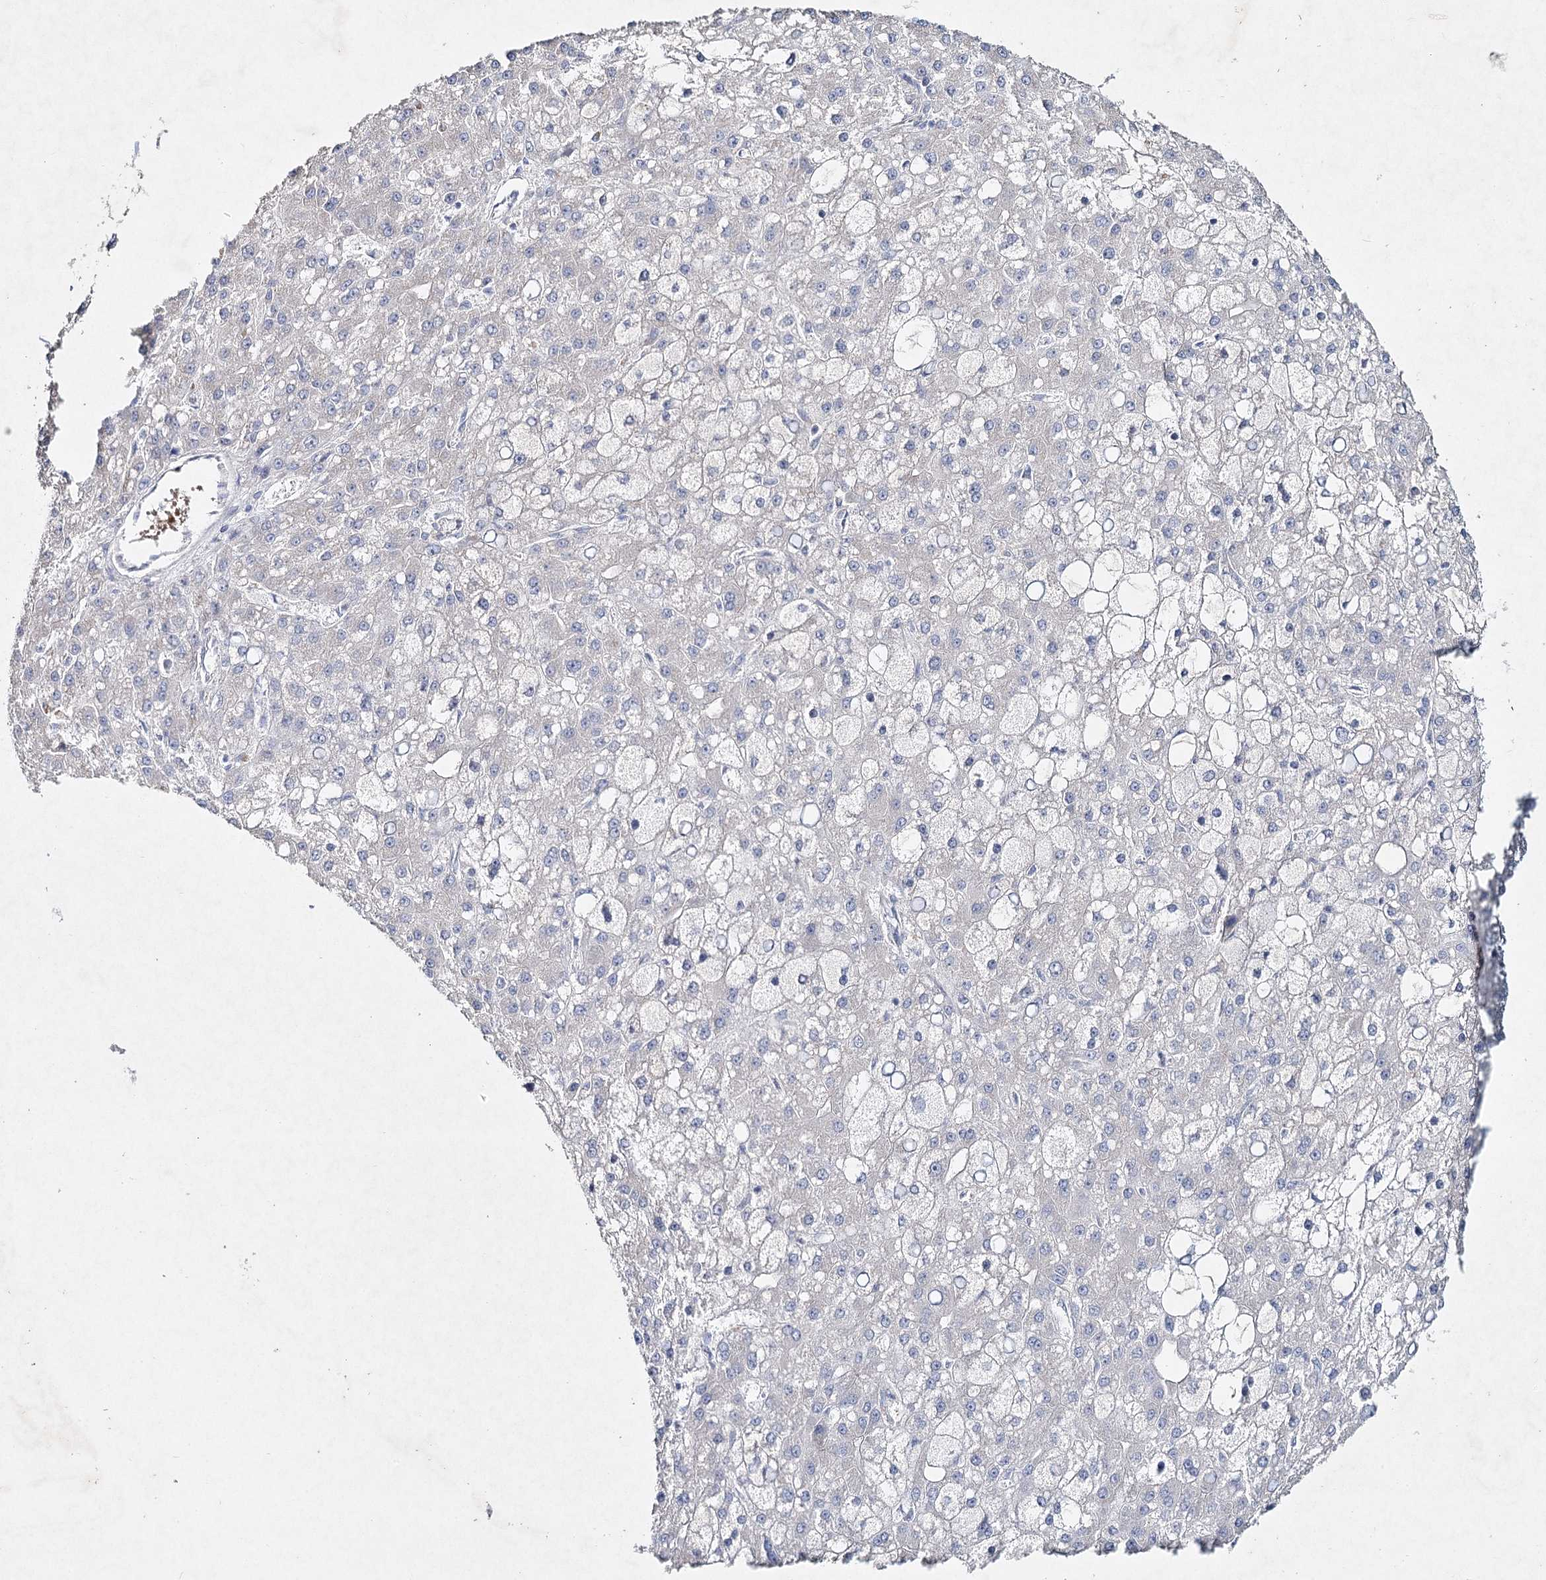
{"staining": {"intensity": "negative", "quantity": "none", "location": "none"}, "tissue": "liver cancer", "cell_type": "Tumor cells", "image_type": "cancer", "snomed": [{"axis": "morphology", "description": "Carcinoma, Hepatocellular, NOS"}, {"axis": "topography", "description": "Liver"}], "caption": "High power microscopy micrograph of an IHC histopathology image of liver cancer (hepatocellular carcinoma), revealing no significant staining in tumor cells.", "gene": "RFX6", "patient": {"sex": "male", "age": 67}}